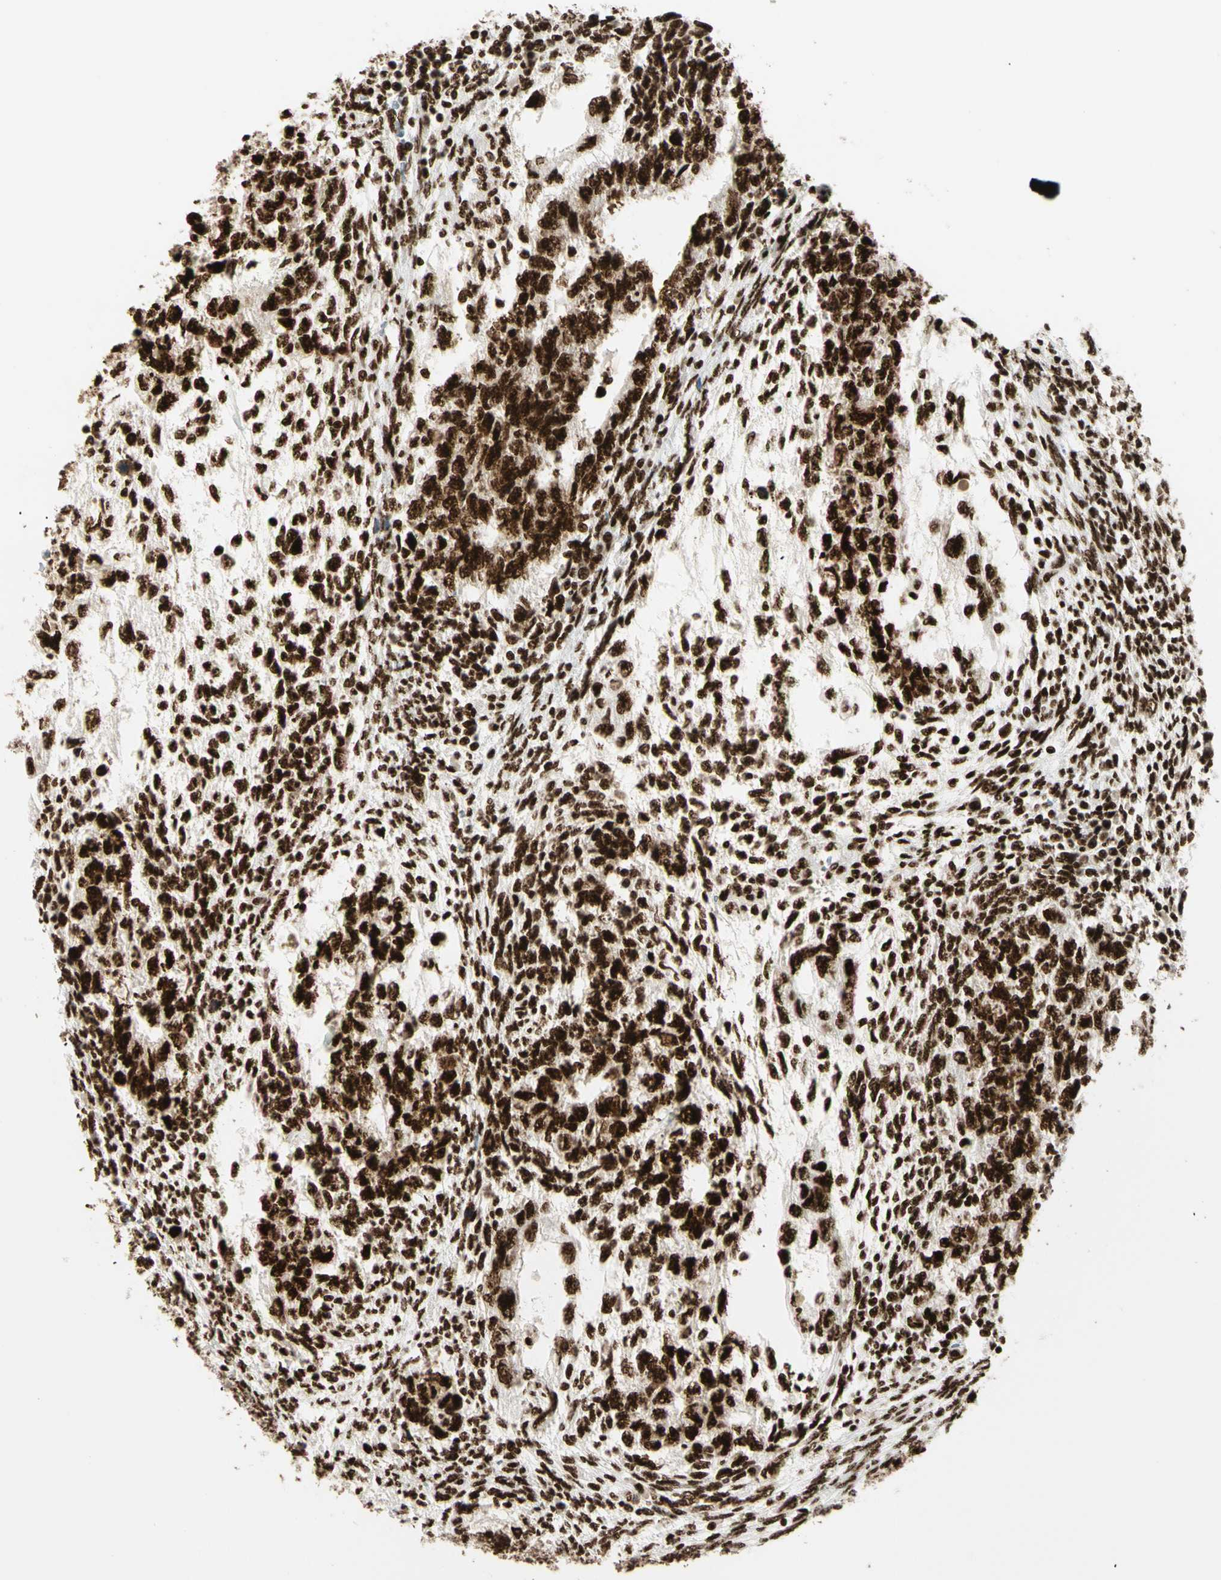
{"staining": {"intensity": "strong", "quantity": ">75%", "location": "cytoplasmic/membranous,nuclear"}, "tissue": "testis cancer", "cell_type": "Tumor cells", "image_type": "cancer", "snomed": [{"axis": "morphology", "description": "Normal tissue, NOS"}, {"axis": "morphology", "description": "Carcinoma, Embryonal, NOS"}, {"axis": "topography", "description": "Testis"}], "caption": "Immunohistochemistry (IHC) staining of testis embryonal carcinoma, which displays high levels of strong cytoplasmic/membranous and nuclear positivity in about >75% of tumor cells indicating strong cytoplasmic/membranous and nuclear protein positivity. The staining was performed using DAB (3,3'-diaminobenzidine) (brown) for protein detection and nuclei were counterstained in hematoxylin (blue).", "gene": "CCAR1", "patient": {"sex": "male", "age": 36}}